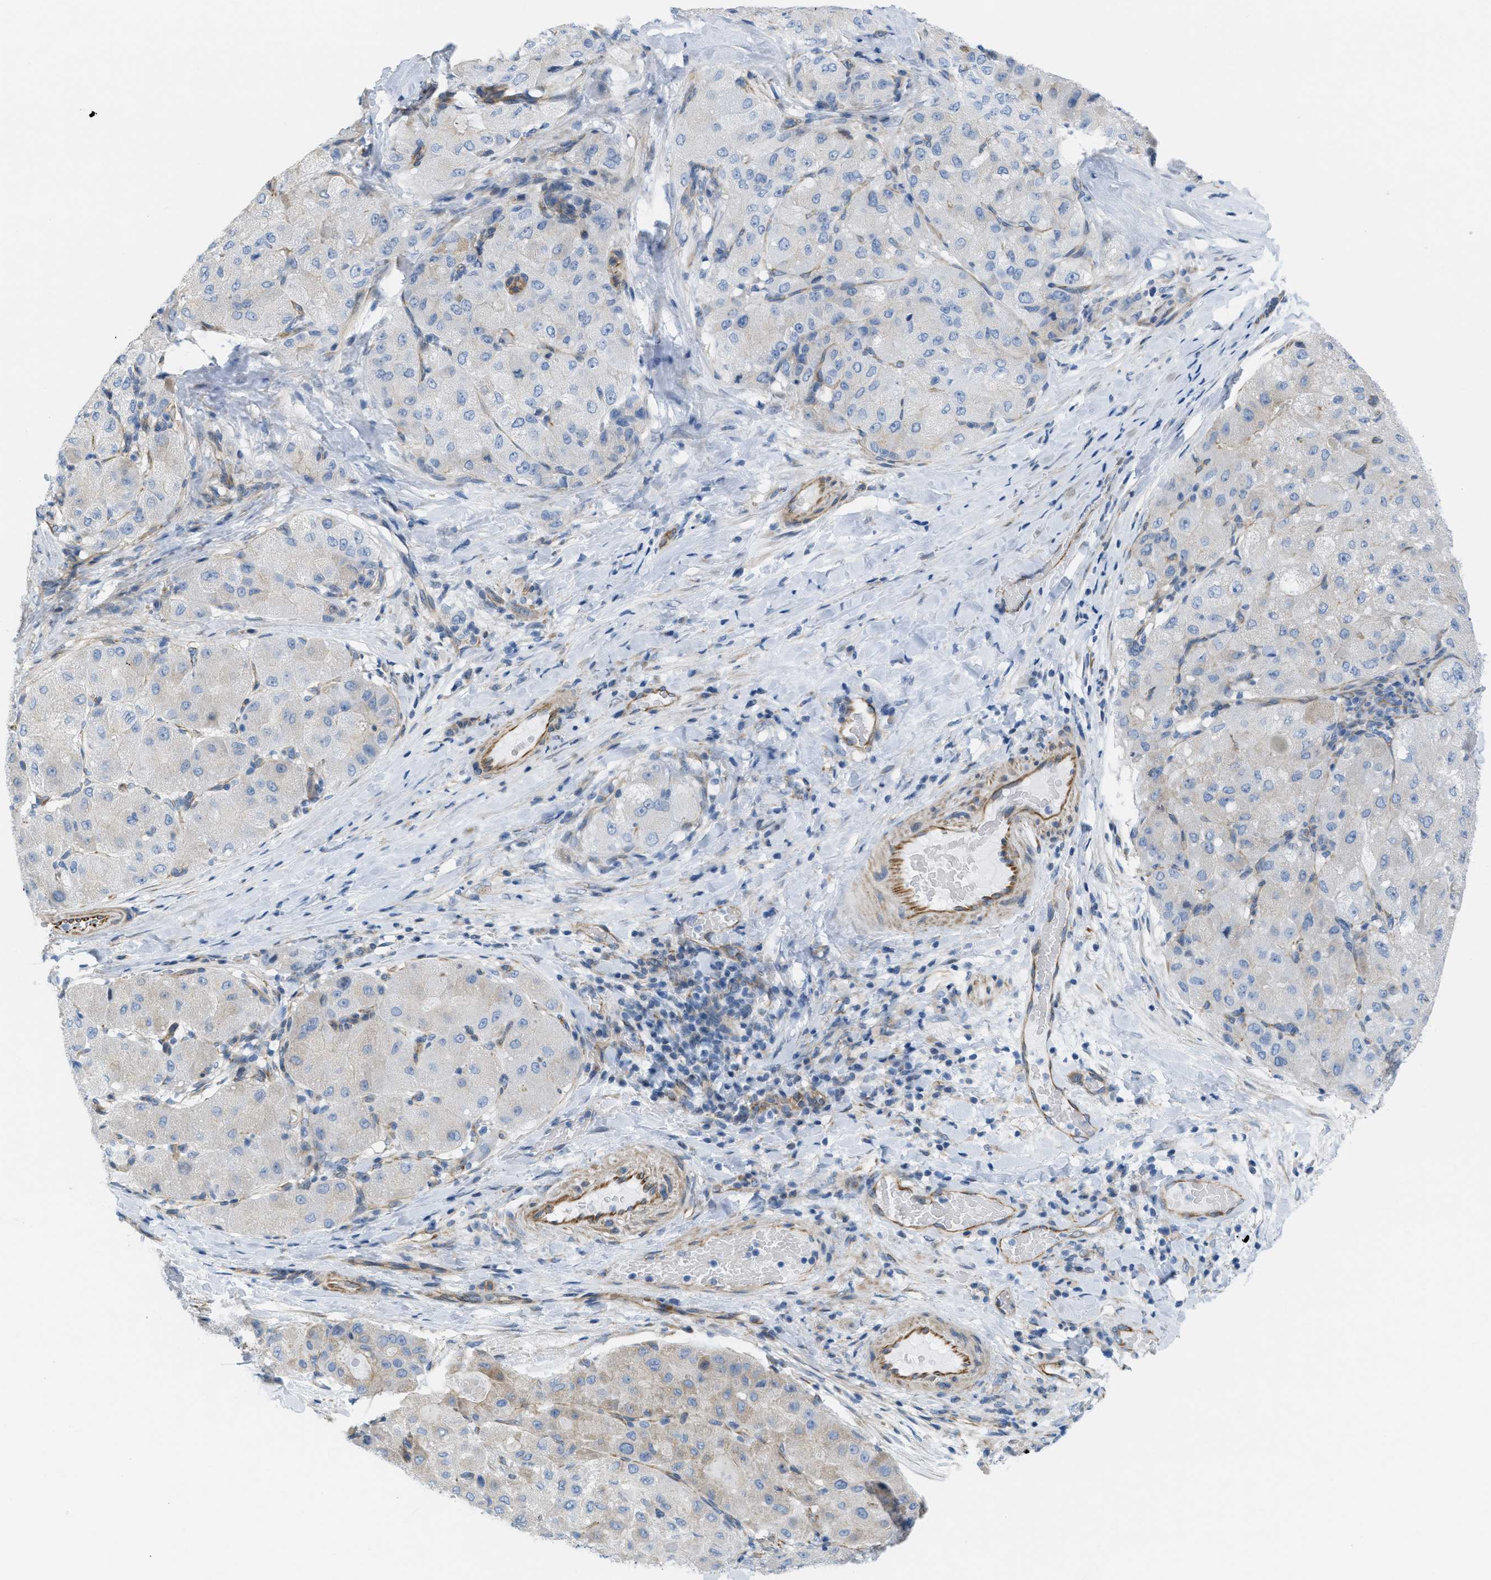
{"staining": {"intensity": "negative", "quantity": "none", "location": "none"}, "tissue": "liver cancer", "cell_type": "Tumor cells", "image_type": "cancer", "snomed": [{"axis": "morphology", "description": "Carcinoma, Hepatocellular, NOS"}, {"axis": "topography", "description": "Liver"}], "caption": "An IHC photomicrograph of liver hepatocellular carcinoma is shown. There is no staining in tumor cells of liver hepatocellular carcinoma.", "gene": "SLC12A1", "patient": {"sex": "male", "age": 80}}